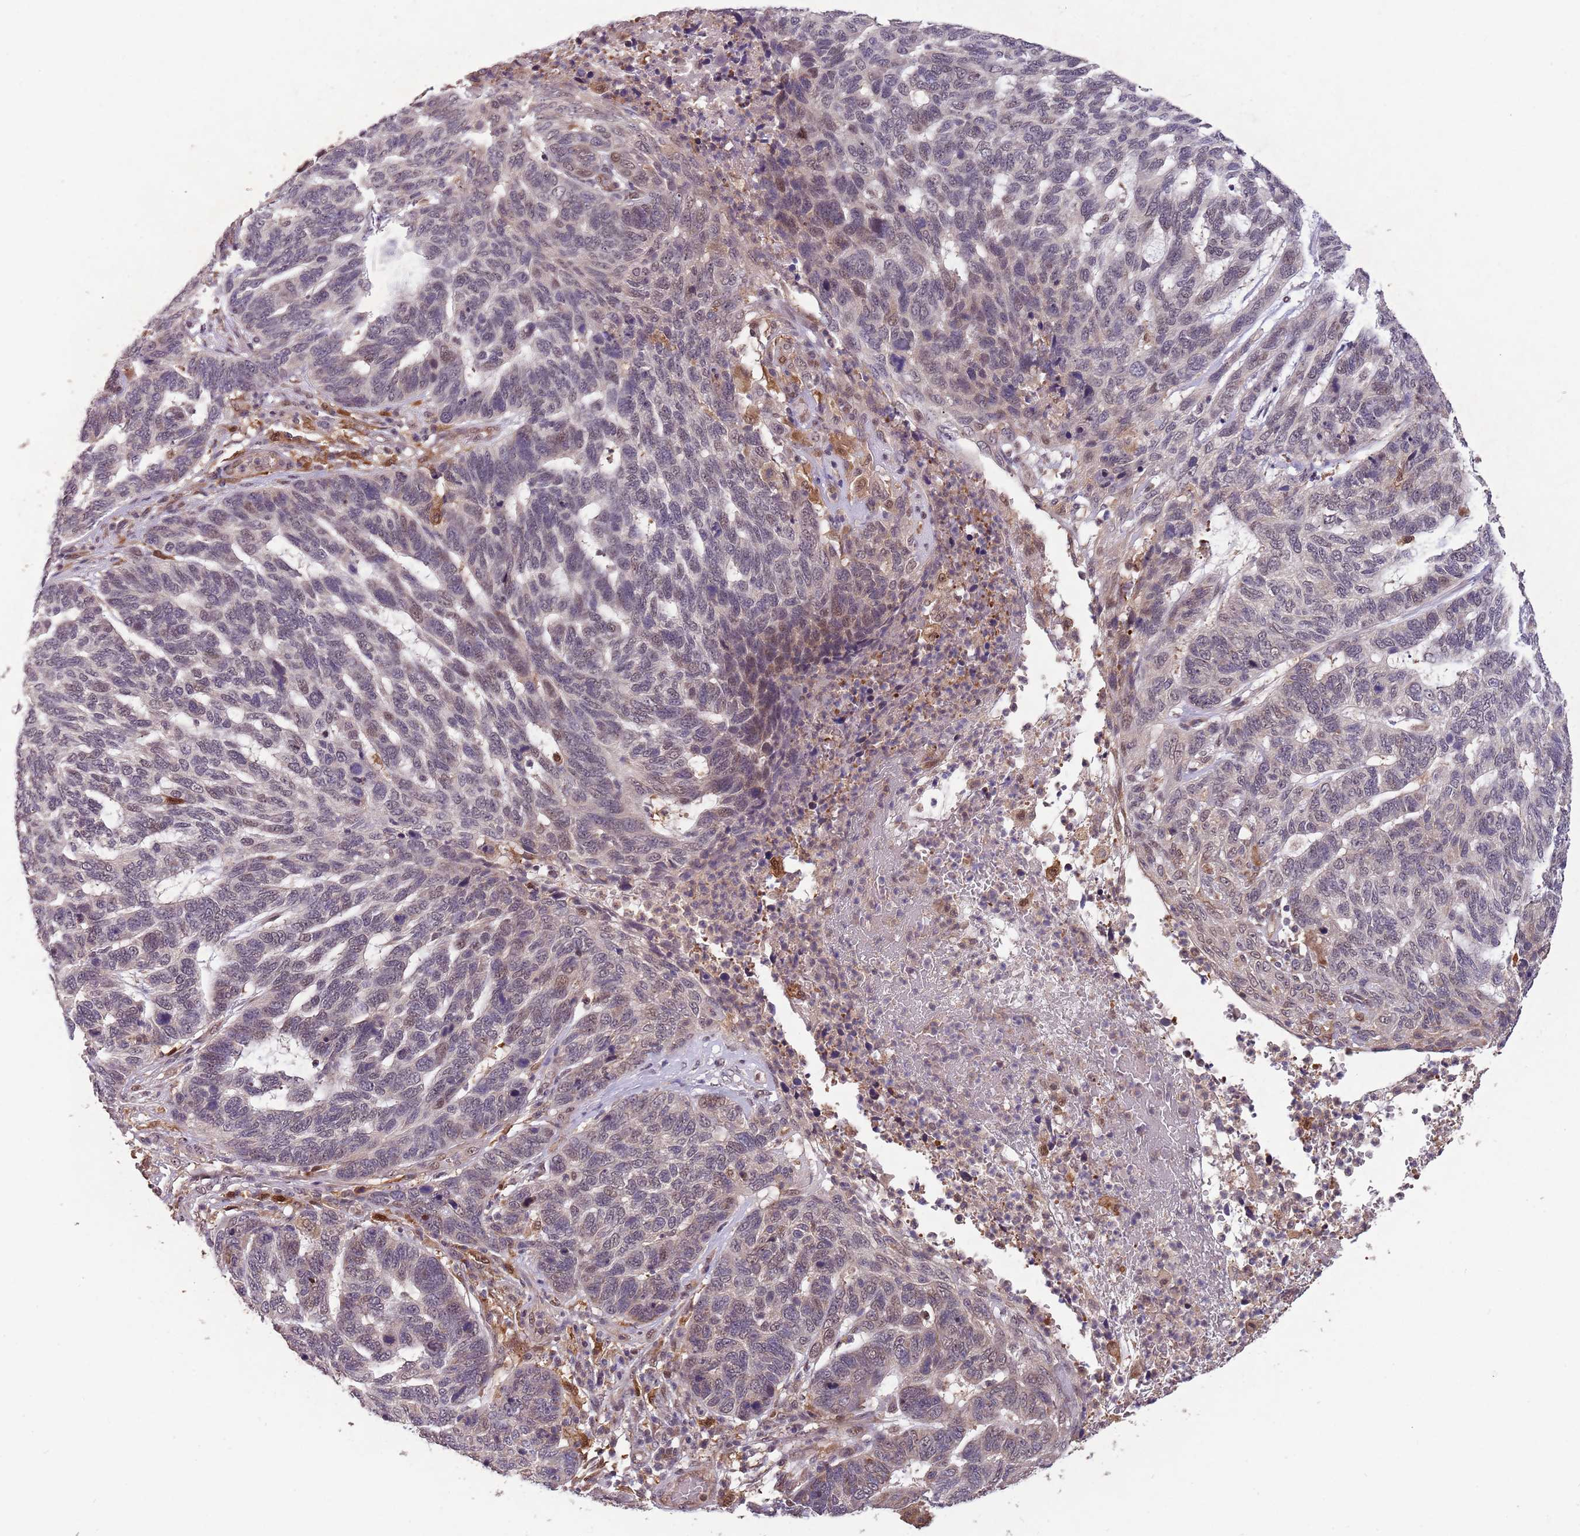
{"staining": {"intensity": "weak", "quantity": "<25%", "location": "nuclear"}, "tissue": "skin cancer", "cell_type": "Tumor cells", "image_type": "cancer", "snomed": [{"axis": "morphology", "description": "Basal cell carcinoma"}, {"axis": "topography", "description": "Skin"}], "caption": "A micrograph of human skin basal cell carcinoma is negative for staining in tumor cells.", "gene": "ZNF639", "patient": {"sex": "female", "age": 65}}